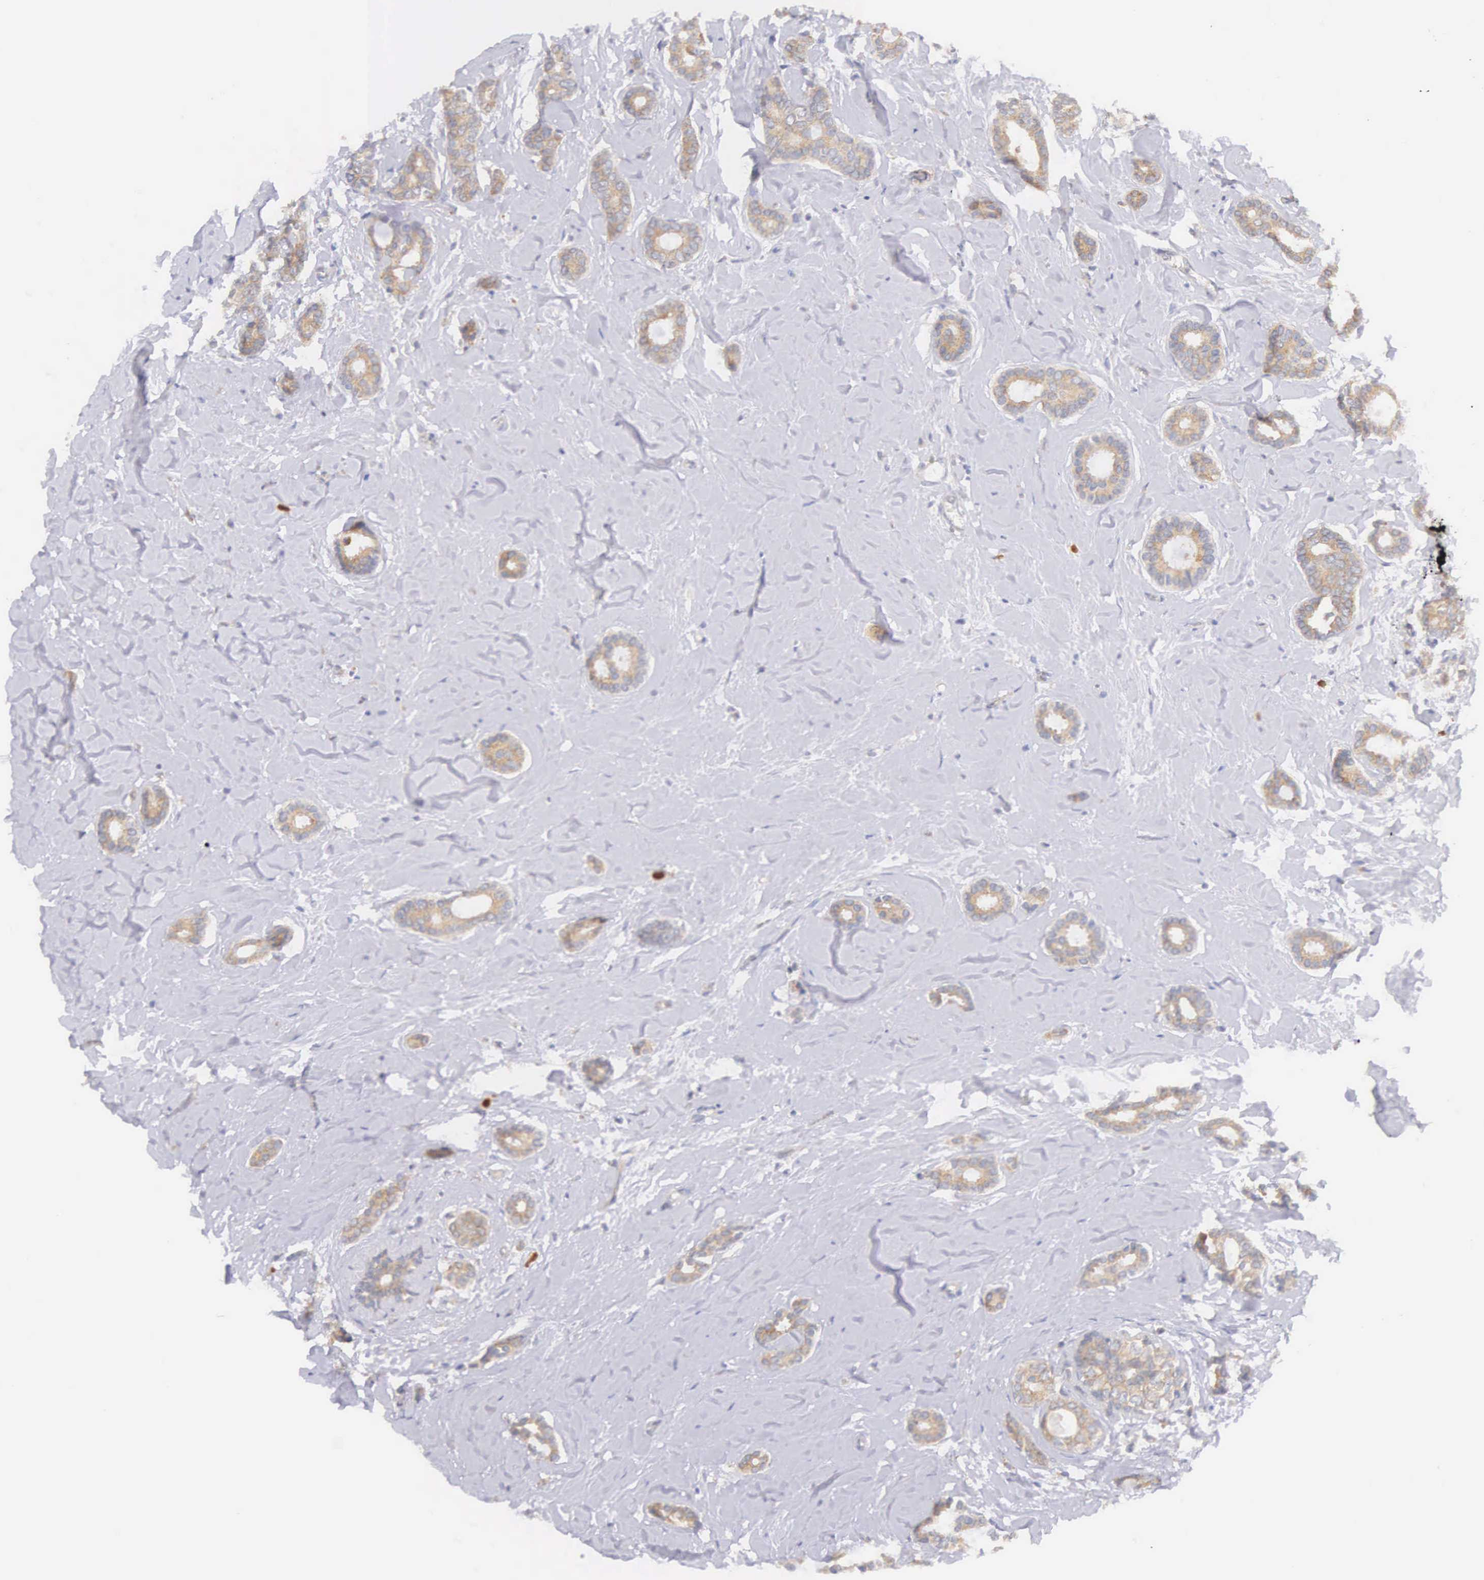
{"staining": {"intensity": "weak", "quantity": ">75%", "location": "cytoplasmic/membranous"}, "tissue": "breast cancer", "cell_type": "Tumor cells", "image_type": "cancer", "snomed": [{"axis": "morphology", "description": "Duct carcinoma"}, {"axis": "topography", "description": "Breast"}], "caption": "This micrograph demonstrates breast cancer stained with immunohistochemistry (IHC) to label a protein in brown. The cytoplasmic/membranous of tumor cells show weak positivity for the protein. Nuclei are counter-stained blue.", "gene": "NSDHL", "patient": {"sex": "female", "age": 50}}